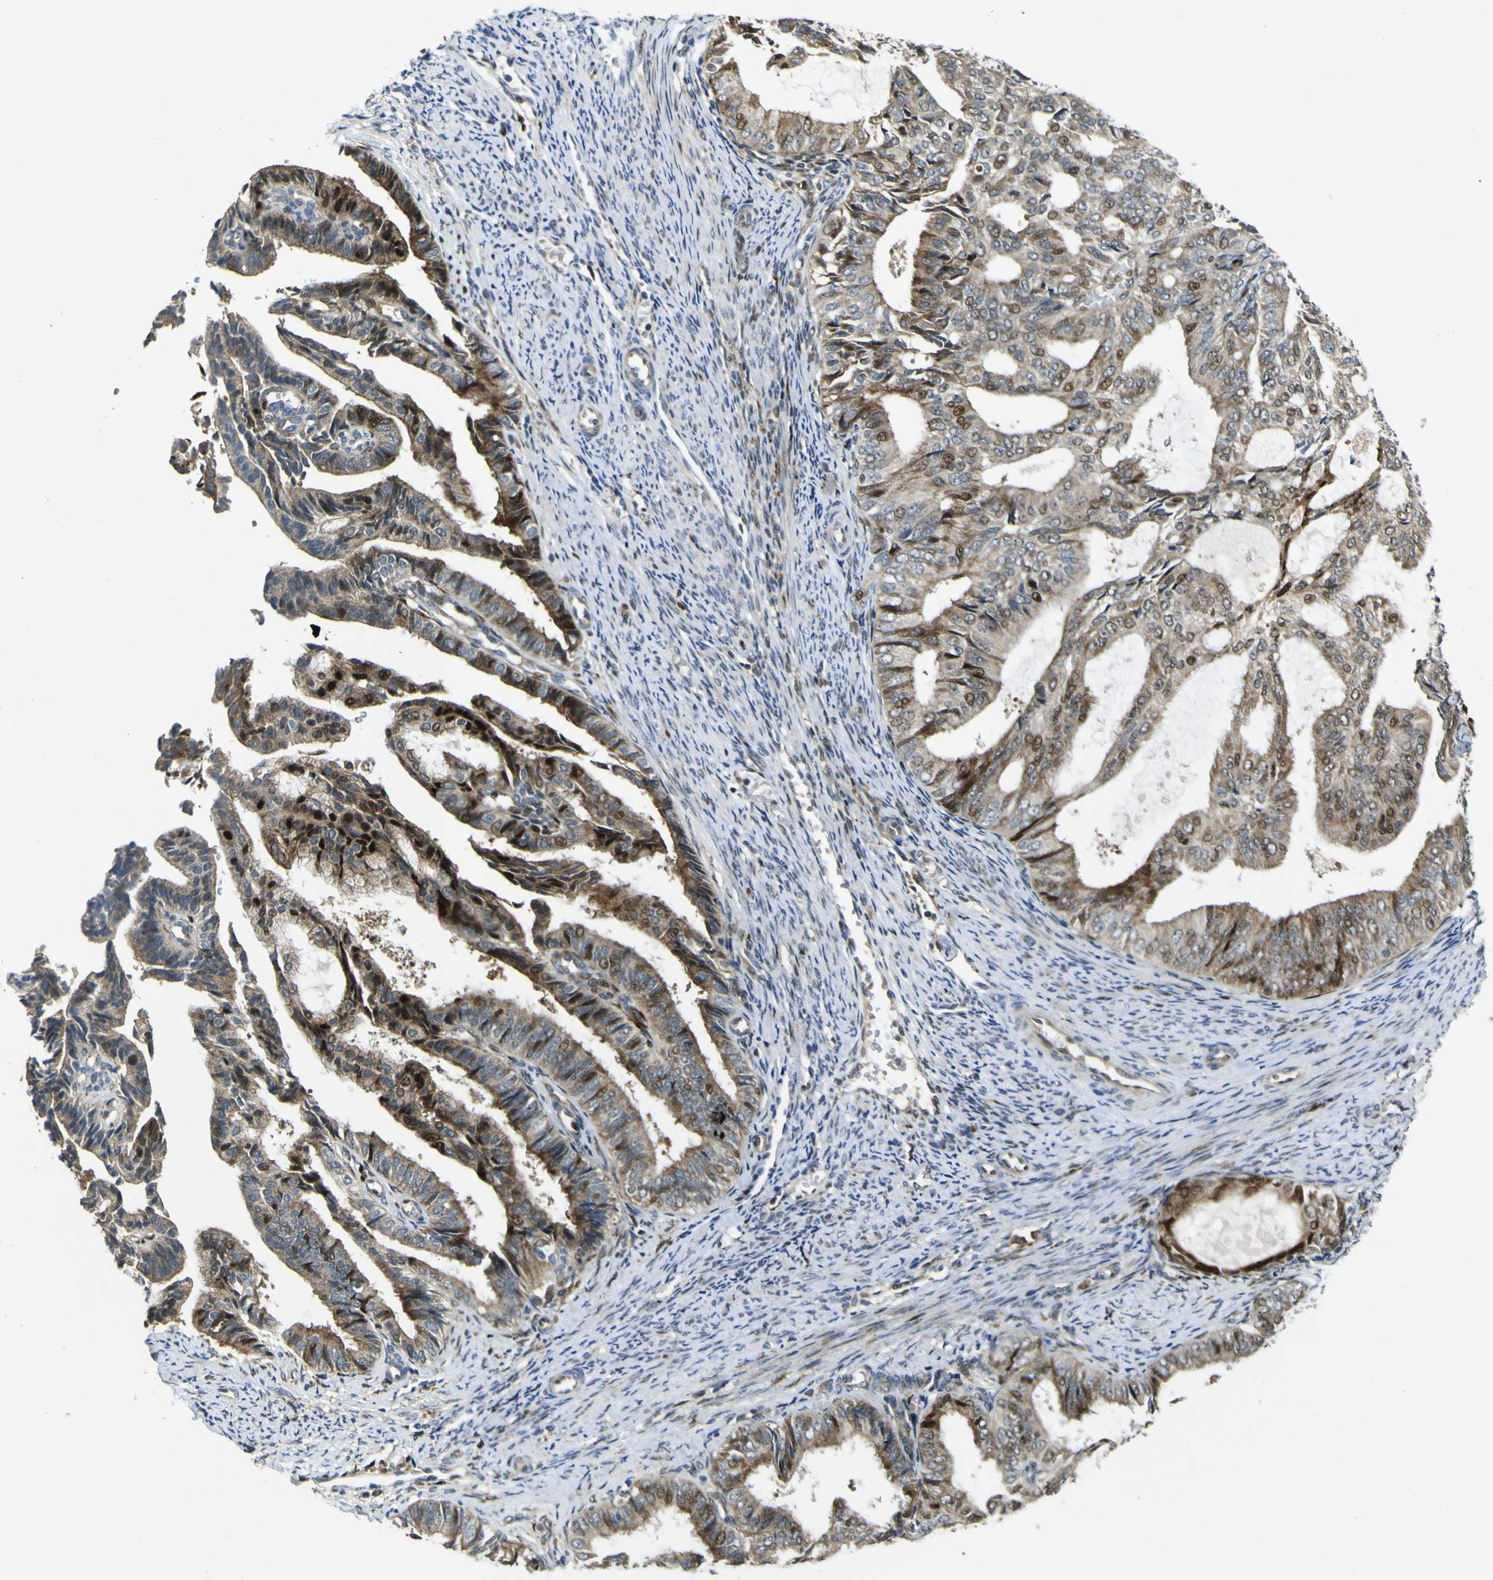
{"staining": {"intensity": "strong", "quantity": ">75%", "location": "cytoplasmic/membranous"}, "tissue": "endometrial cancer", "cell_type": "Tumor cells", "image_type": "cancer", "snomed": [{"axis": "morphology", "description": "Adenocarcinoma, NOS"}, {"axis": "topography", "description": "Endometrium"}], "caption": "Protein staining demonstrates strong cytoplasmic/membranous expression in approximately >75% of tumor cells in adenocarcinoma (endometrial). (Stains: DAB in brown, nuclei in blue, Microscopy: brightfield microscopy at high magnification).", "gene": "LBHD1", "patient": {"sex": "female", "age": 58}}